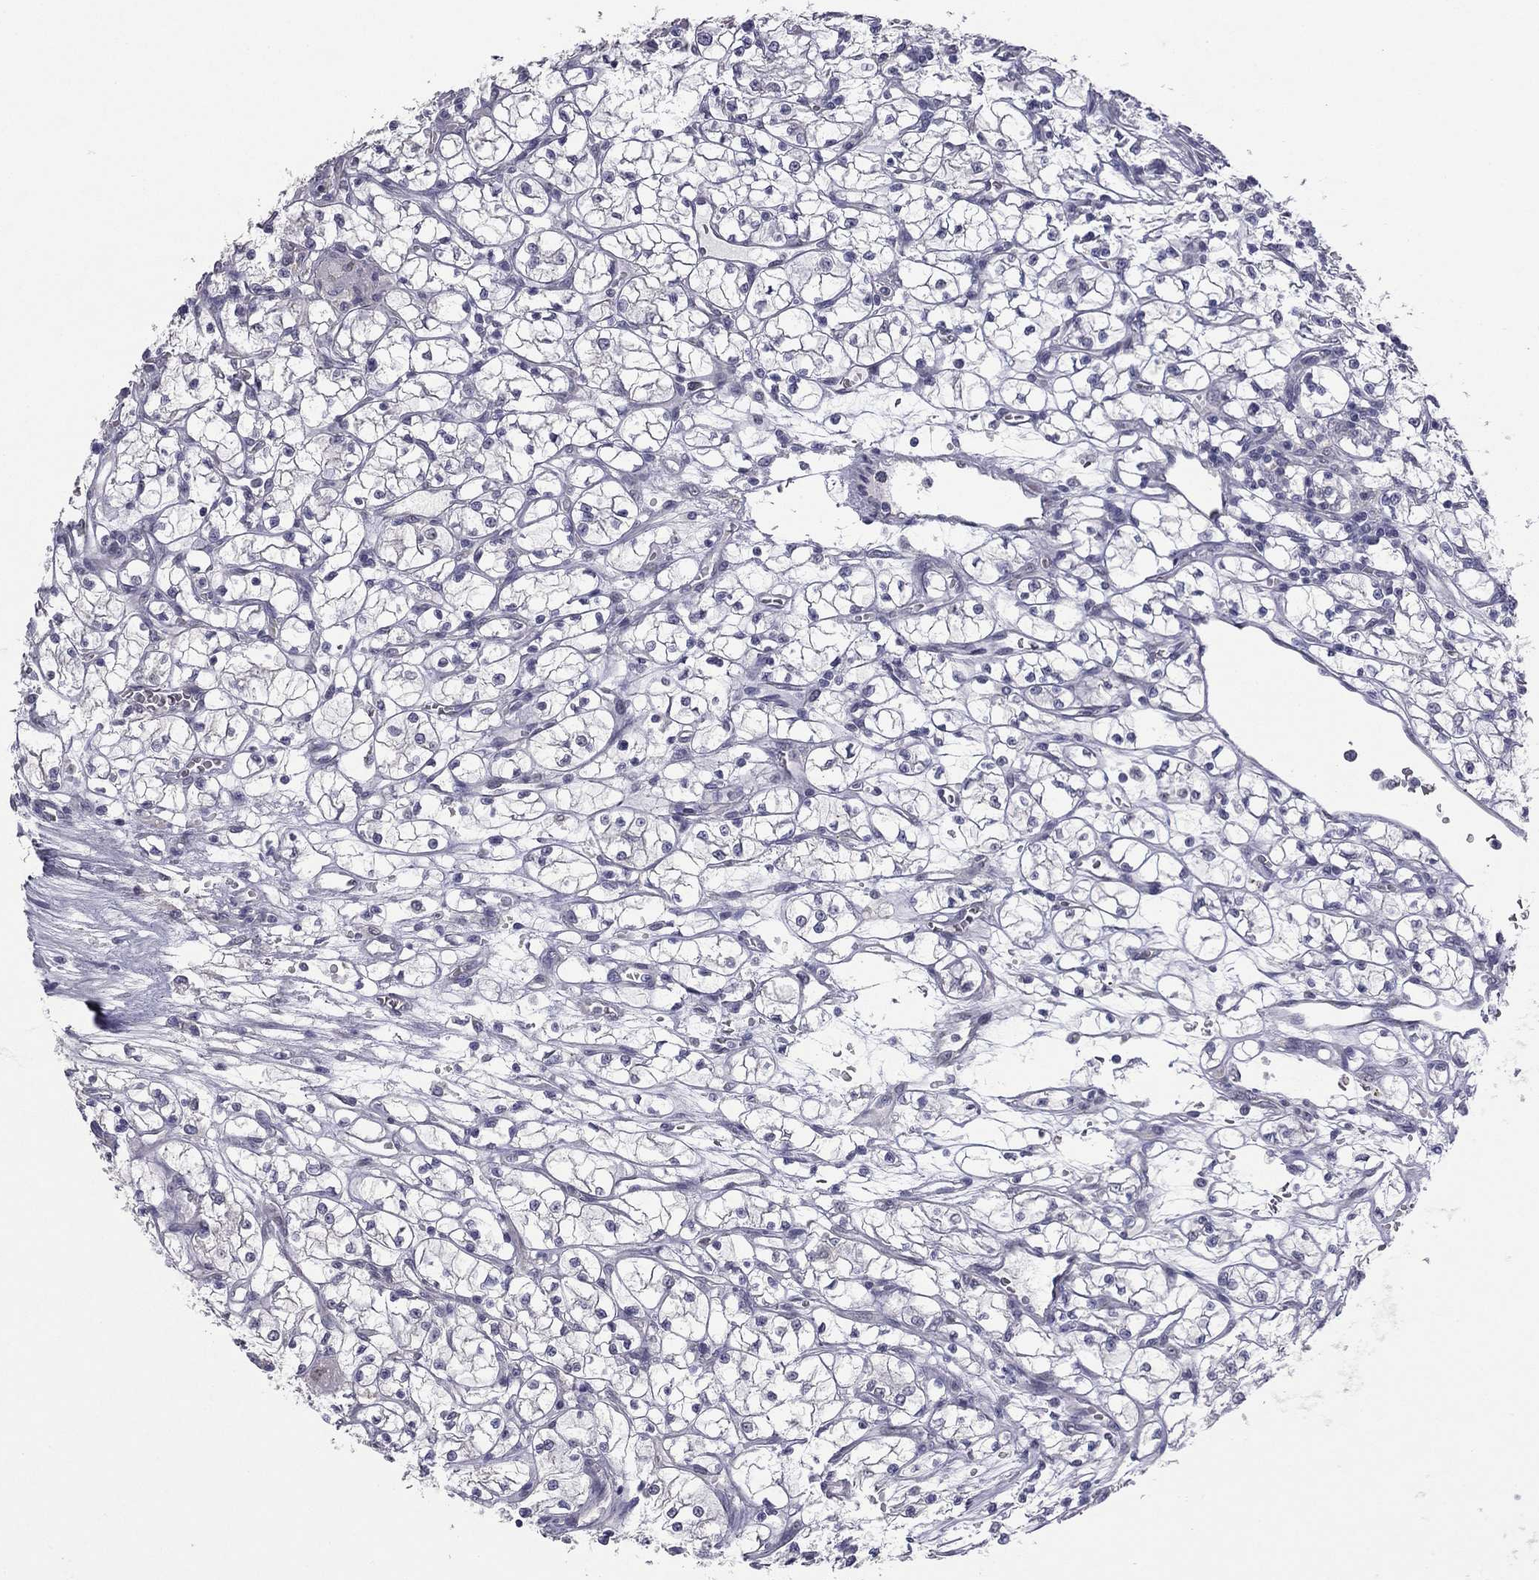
{"staining": {"intensity": "negative", "quantity": "none", "location": "none"}, "tissue": "renal cancer", "cell_type": "Tumor cells", "image_type": "cancer", "snomed": [{"axis": "morphology", "description": "Adenocarcinoma, NOS"}, {"axis": "topography", "description": "Kidney"}], "caption": "Tumor cells show no significant staining in renal cancer. The staining is performed using DAB (3,3'-diaminobenzidine) brown chromogen with nuclei counter-stained in using hematoxylin.", "gene": "PRRT2", "patient": {"sex": "female", "age": 64}}